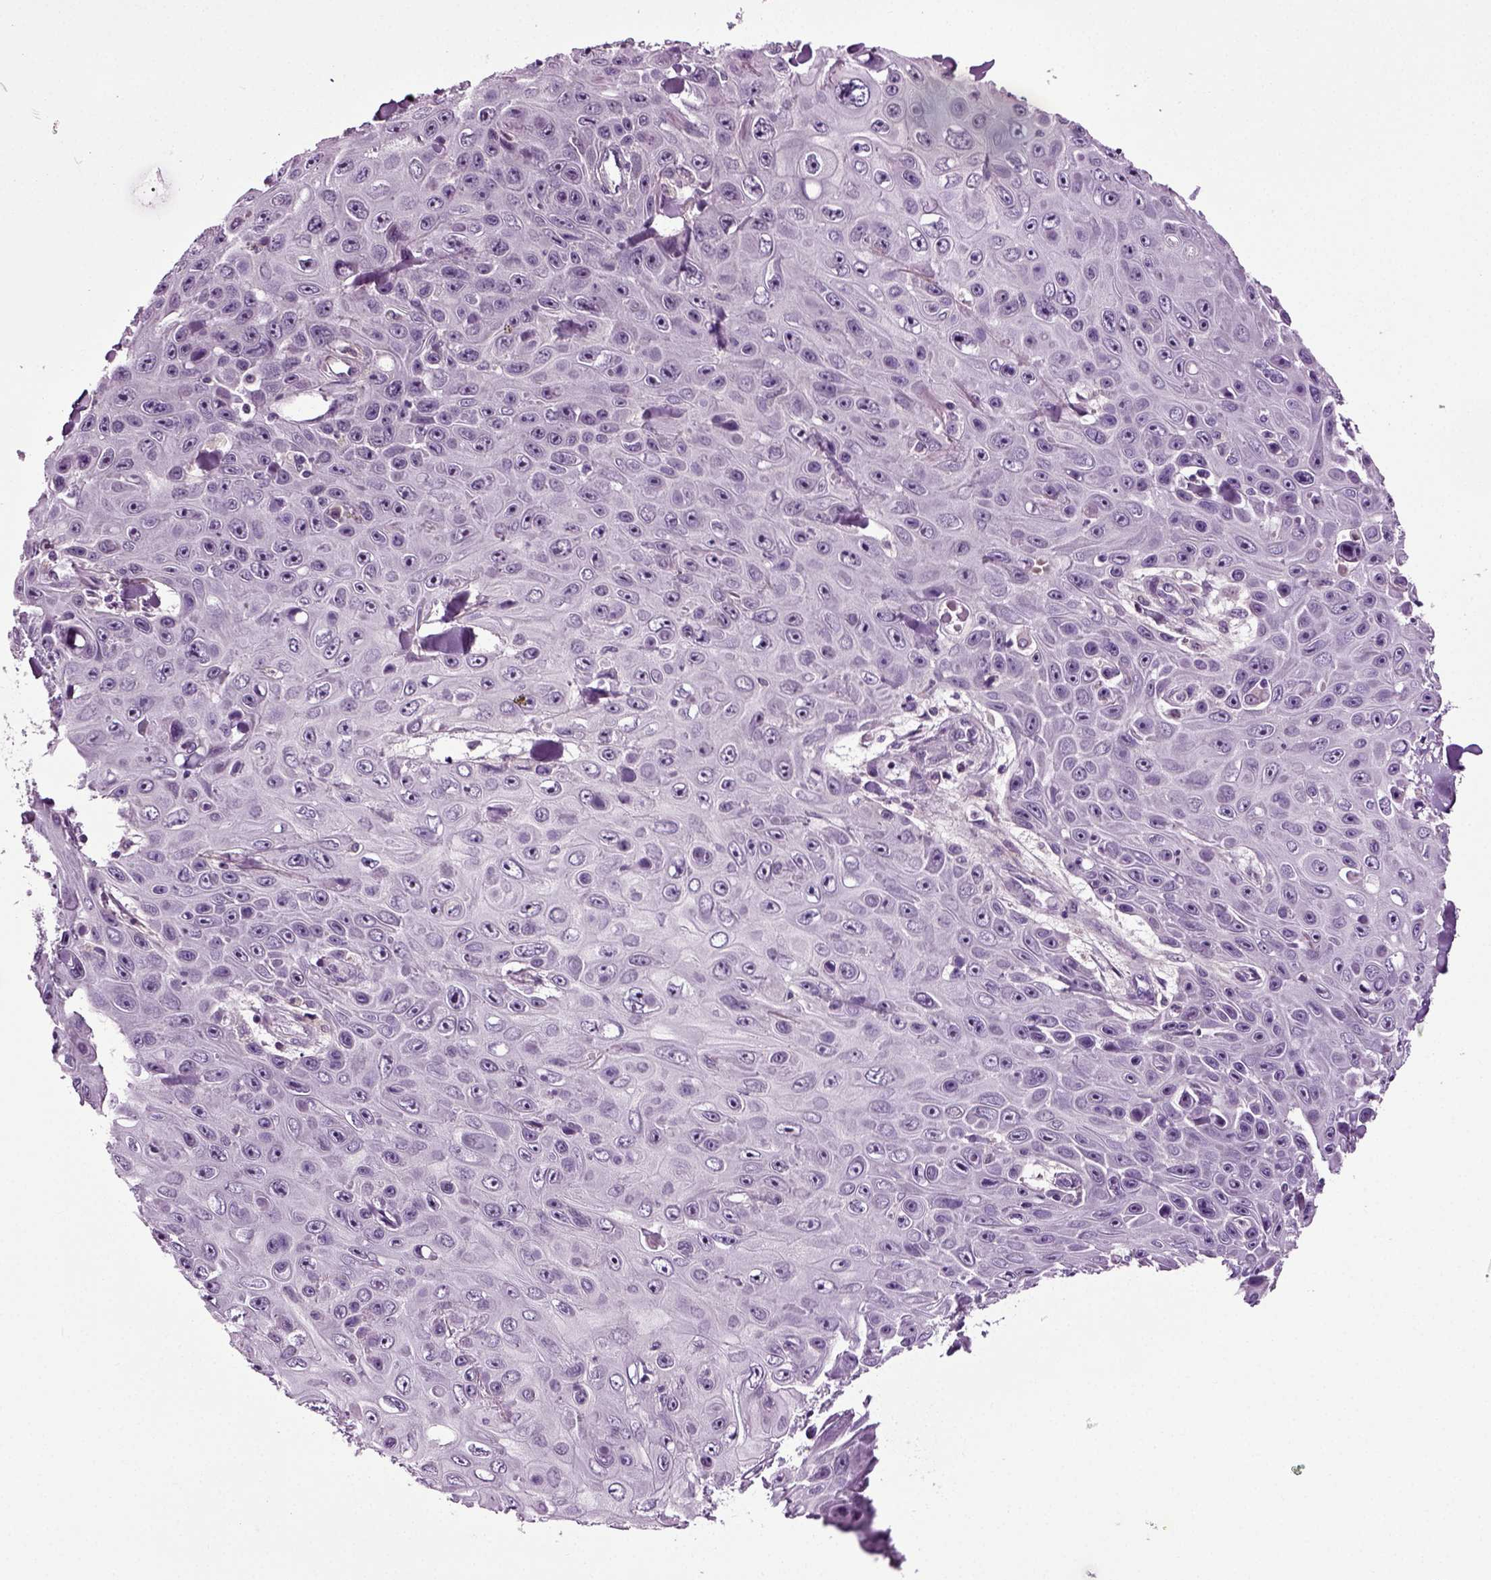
{"staining": {"intensity": "negative", "quantity": "none", "location": "none"}, "tissue": "skin cancer", "cell_type": "Tumor cells", "image_type": "cancer", "snomed": [{"axis": "morphology", "description": "Squamous cell carcinoma, NOS"}, {"axis": "topography", "description": "Skin"}], "caption": "Micrograph shows no significant protein positivity in tumor cells of skin cancer (squamous cell carcinoma).", "gene": "SPATA17", "patient": {"sex": "male", "age": 82}}